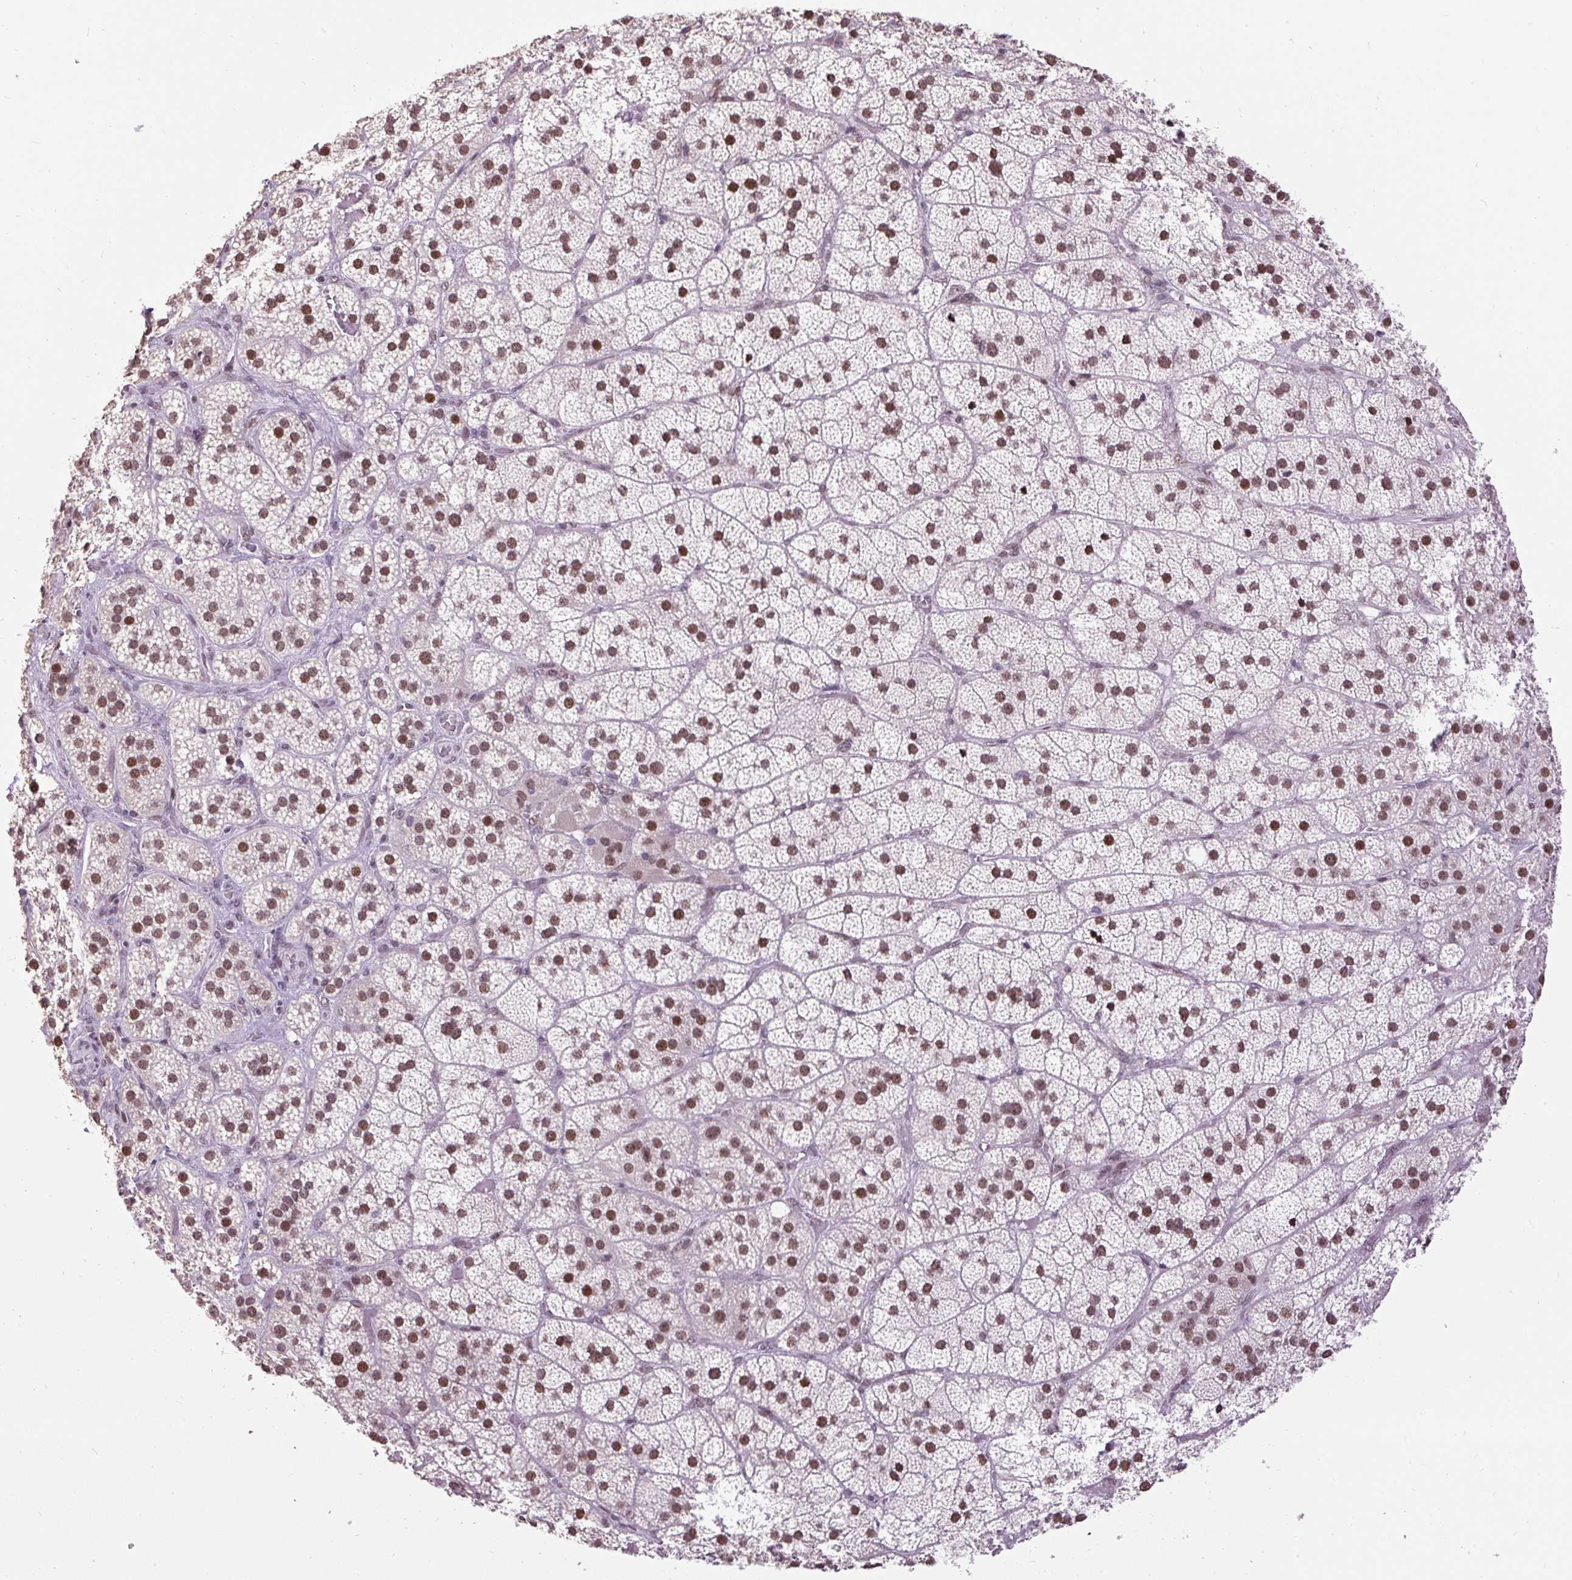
{"staining": {"intensity": "strong", "quantity": ">75%", "location": "nuclear"}, "tissue": "adrenal gland", "cell_type": "Glandular cells", "image_type": "normal", "snomed": [{"axis": "morphology", "description": "Normal tissue, NOS"}, {"axis": "topography", "description": "Adrenal gland"}], "caption": "Adrenal gland stained with a brown dye demonstrates strong nuclear positive staining in approximately >75% of glandular cells.", "gene": "ZNF672", "patient": {"sex": "male", "age": 57}}